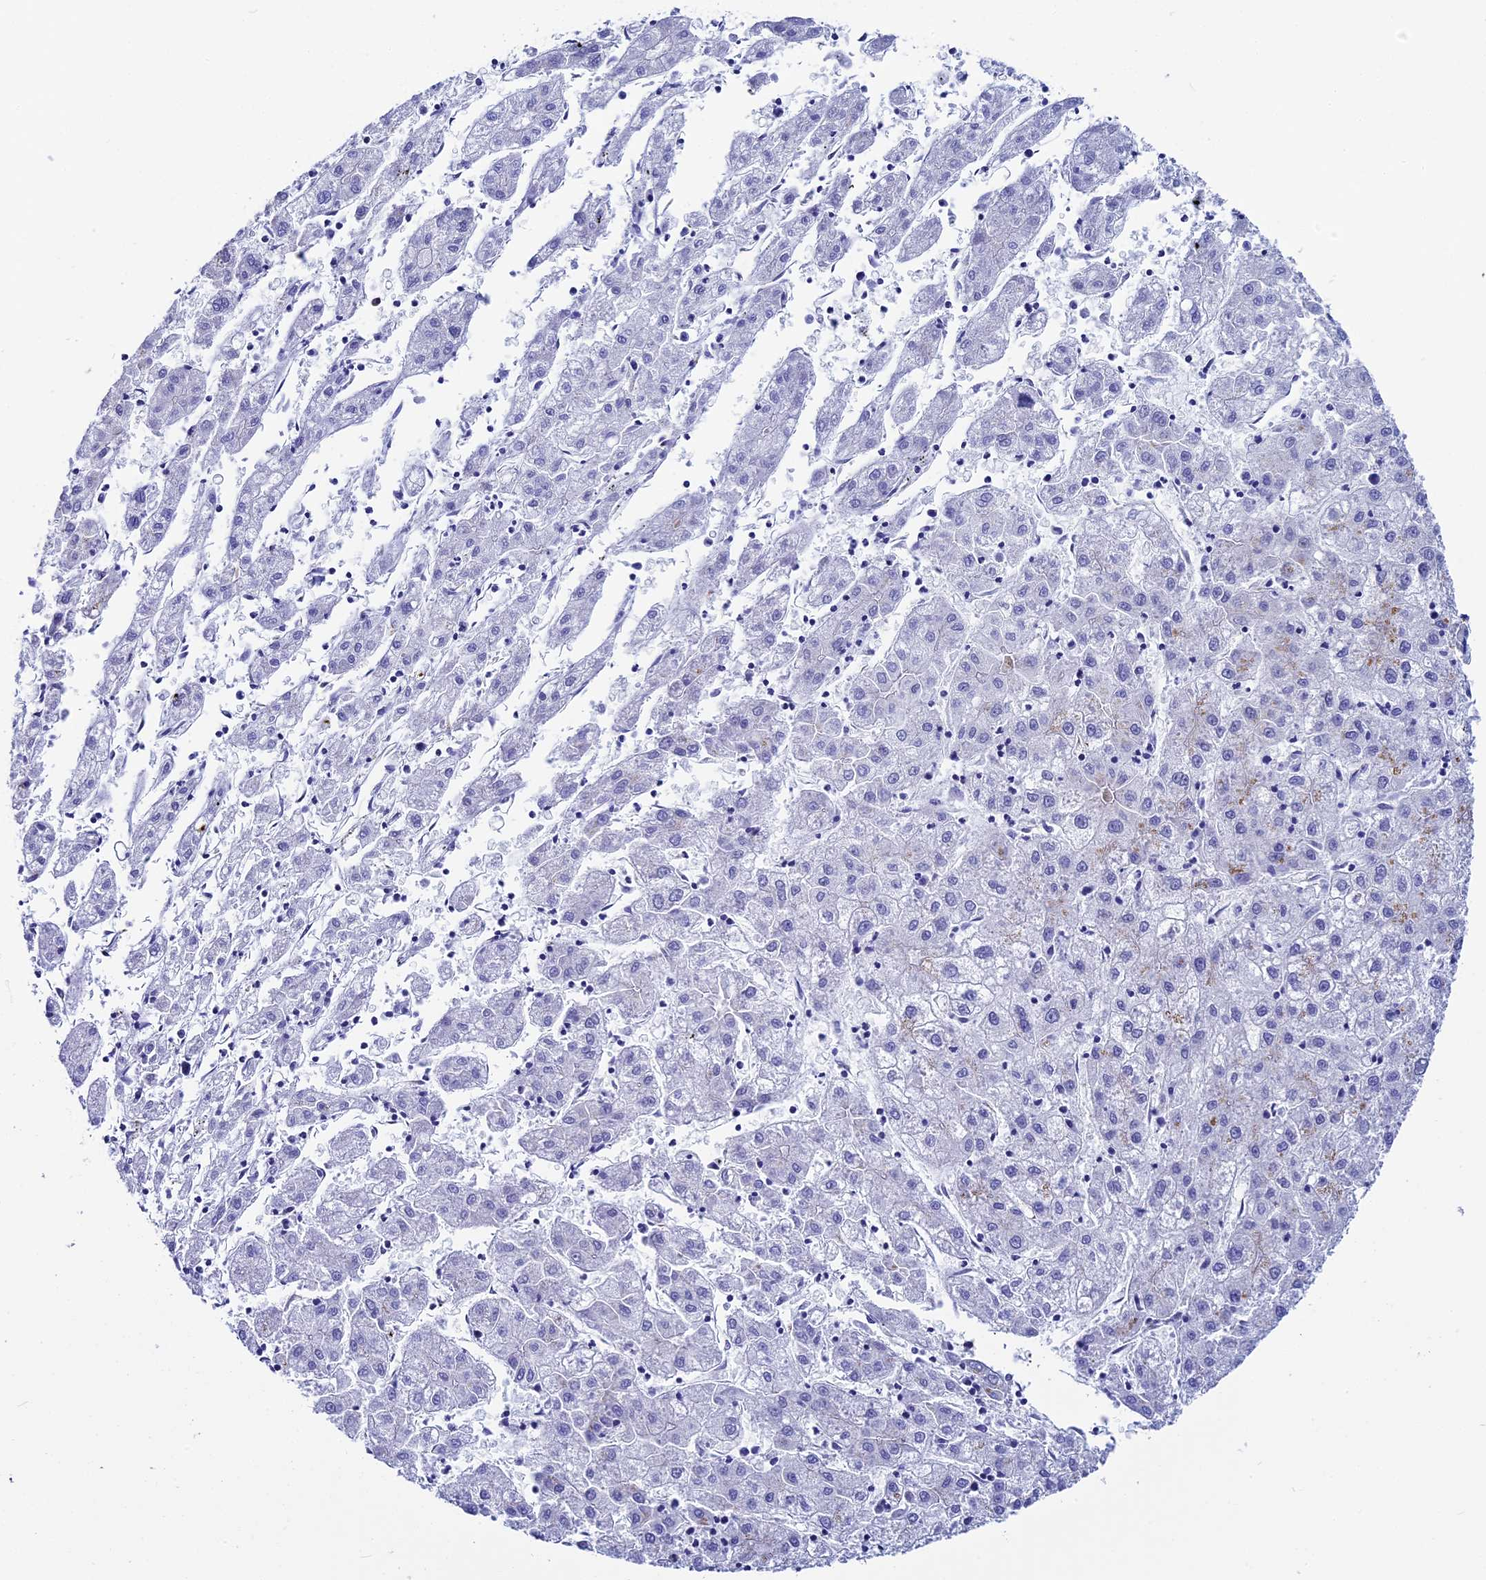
{"staining": {"intensity": "negative", "quantity": "none", "location": "none"}, "tissue": "liver cancer", "cell_type": "Tumor cells", "image_type": "cancer", "snomed": [{"axis": "morphology", "description": "Carcinoma, Hepatocellular, NOS"}, {"axis": "topography", "description": "Liver"}], "caption": "Tumor cells show no significant staining in liver hepatocellular carcinoma. (DAB (3,3'-diaminobenzidine) immunohistochemistry (IHC), high magnification).", "gene": "AP3B2", "patient": {"sex": "male", "age": 72}}